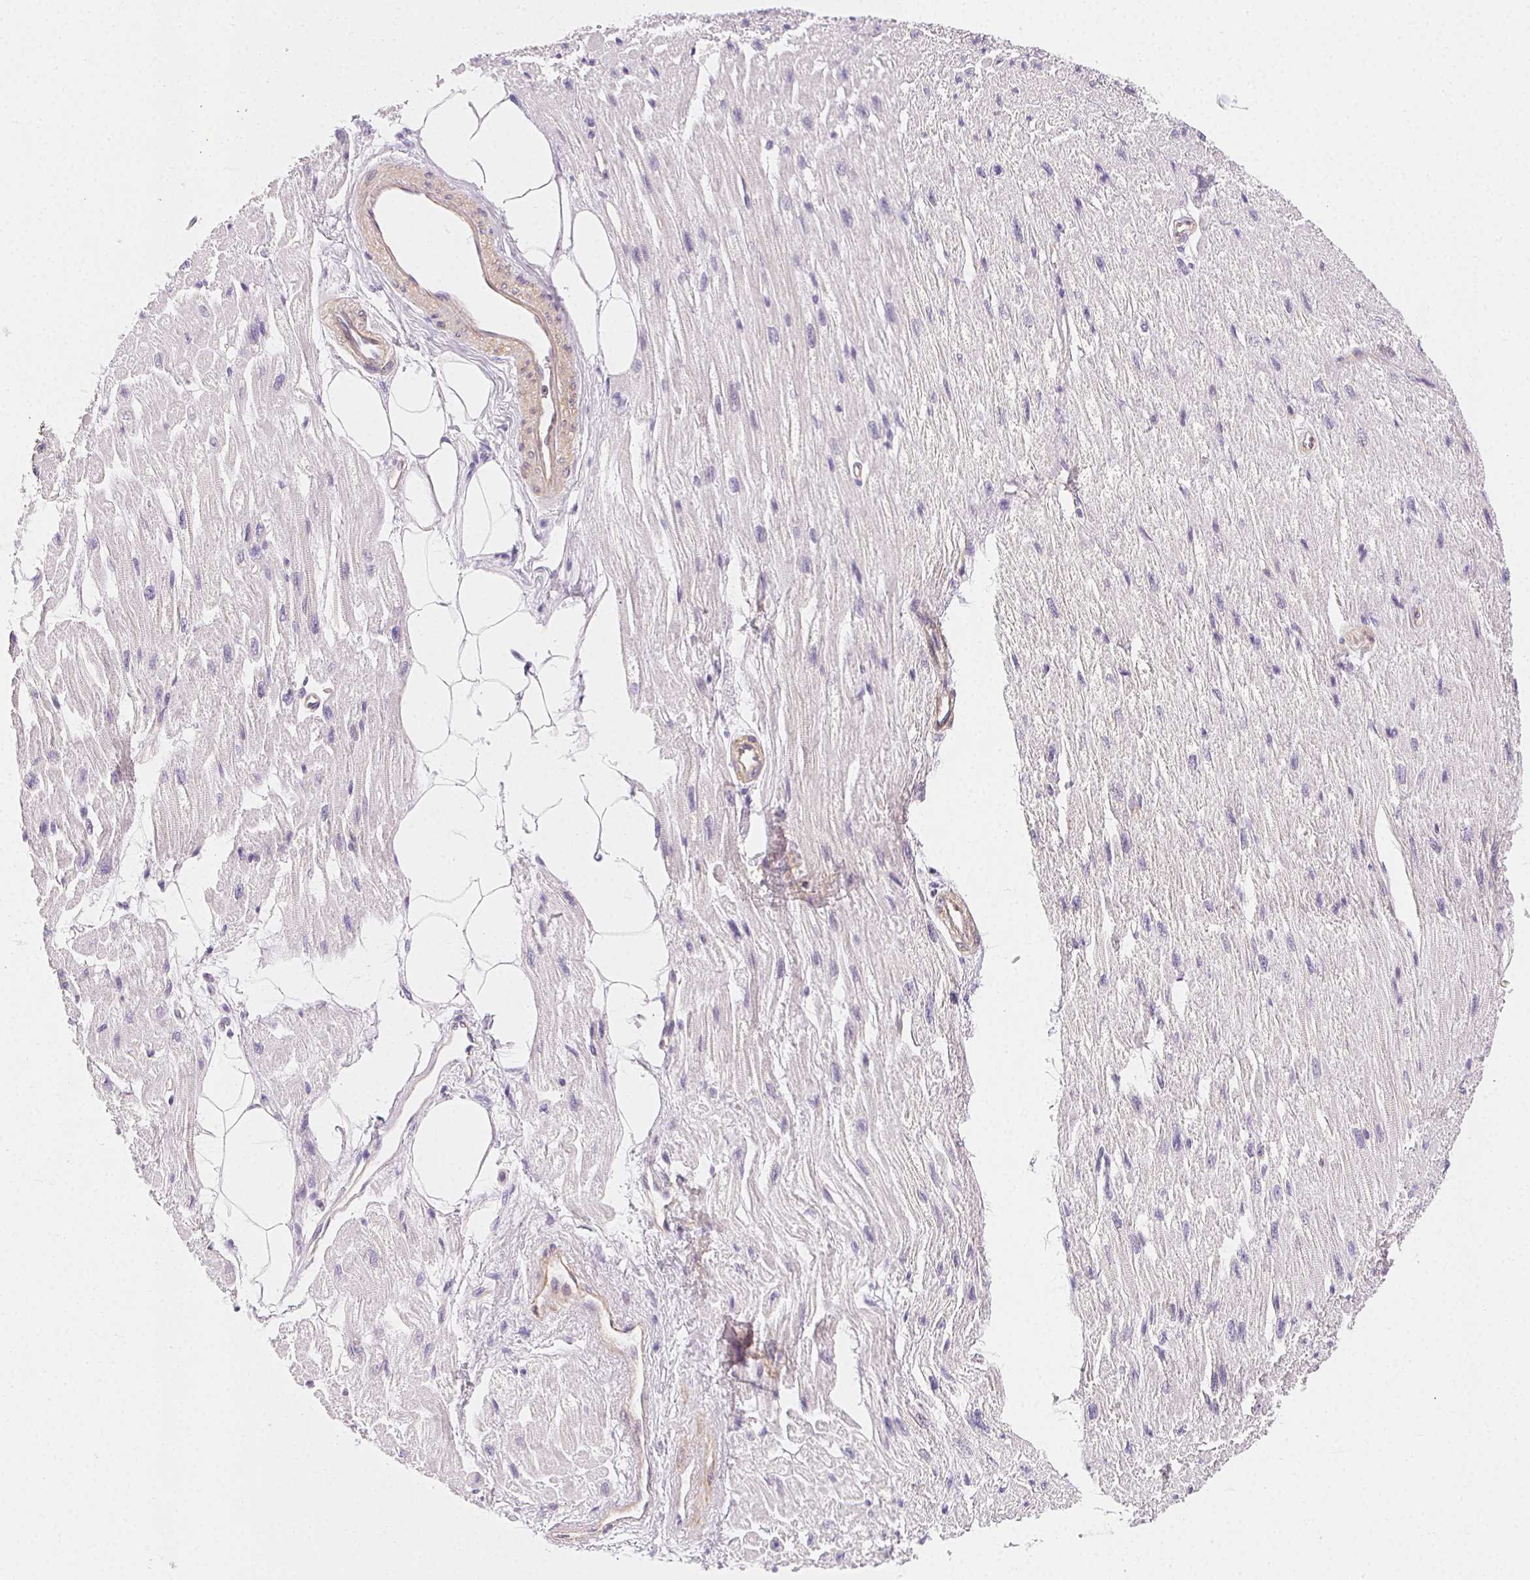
{"staining": {"intensity": "negative", "quantity": "none", "location": "none"}, "tissue": "heart muscle", "cell_type": "Cardiomyocytes", "image_type": "normal", "snomed": [{"axis": "morphology", "description": "Normal tissue, NOS"}, {"axis": "topography", "description": "Heart"}], "caption": "Immunohistochemistry (IHC) photomicrograph of benign heart muscle: heart muscle stained with DAB (3,3'-diaminobenzidine) displays no significant protein expression in cardiomyocytes.", "gene": "CSN1S1", "patient": {"sex": "female", "age": 62}}